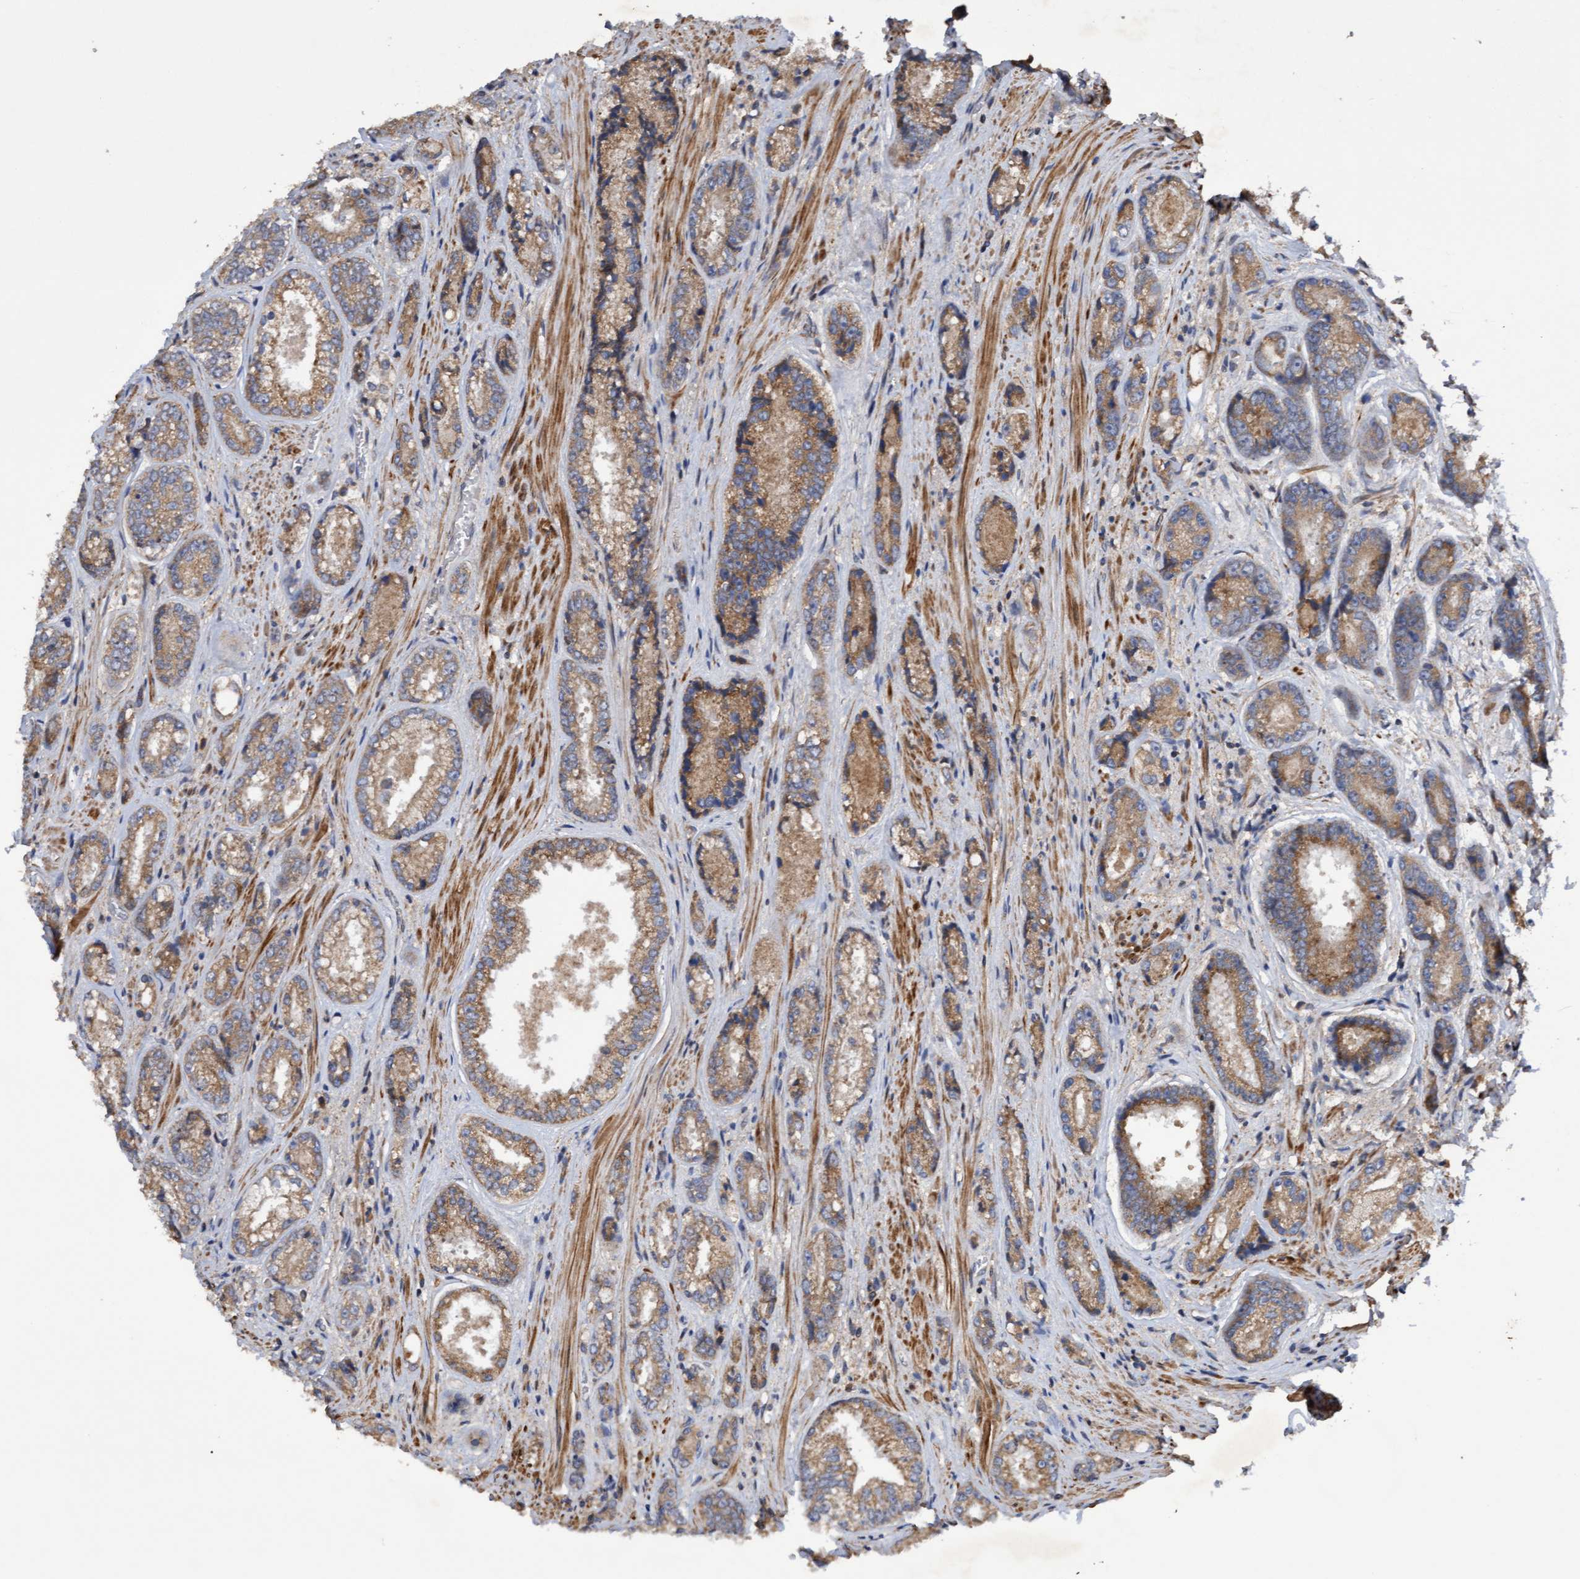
{"staining": {"intensity": "moderate", "quantity": ">75%", "location": "cytoplasmic/membranous"}, "tissue": "prostate cancer", "cell_type": "Tumor cells", "image_type": "cancer", "snomed": [{"axis": "morphology", "description": "Adenocarcinoma, High grade"}, {"axis": "topography", "description": "Prostate"}], "caption": "Immunohistochemical staining of human prostate cancer (high-grade adenocarcinoma) displays moderate cytoplasmic/membranous protein positivity in about >75% of tumor cells.", "gene": "ELP5", "patient": {"sex": "male", "age": 61}}